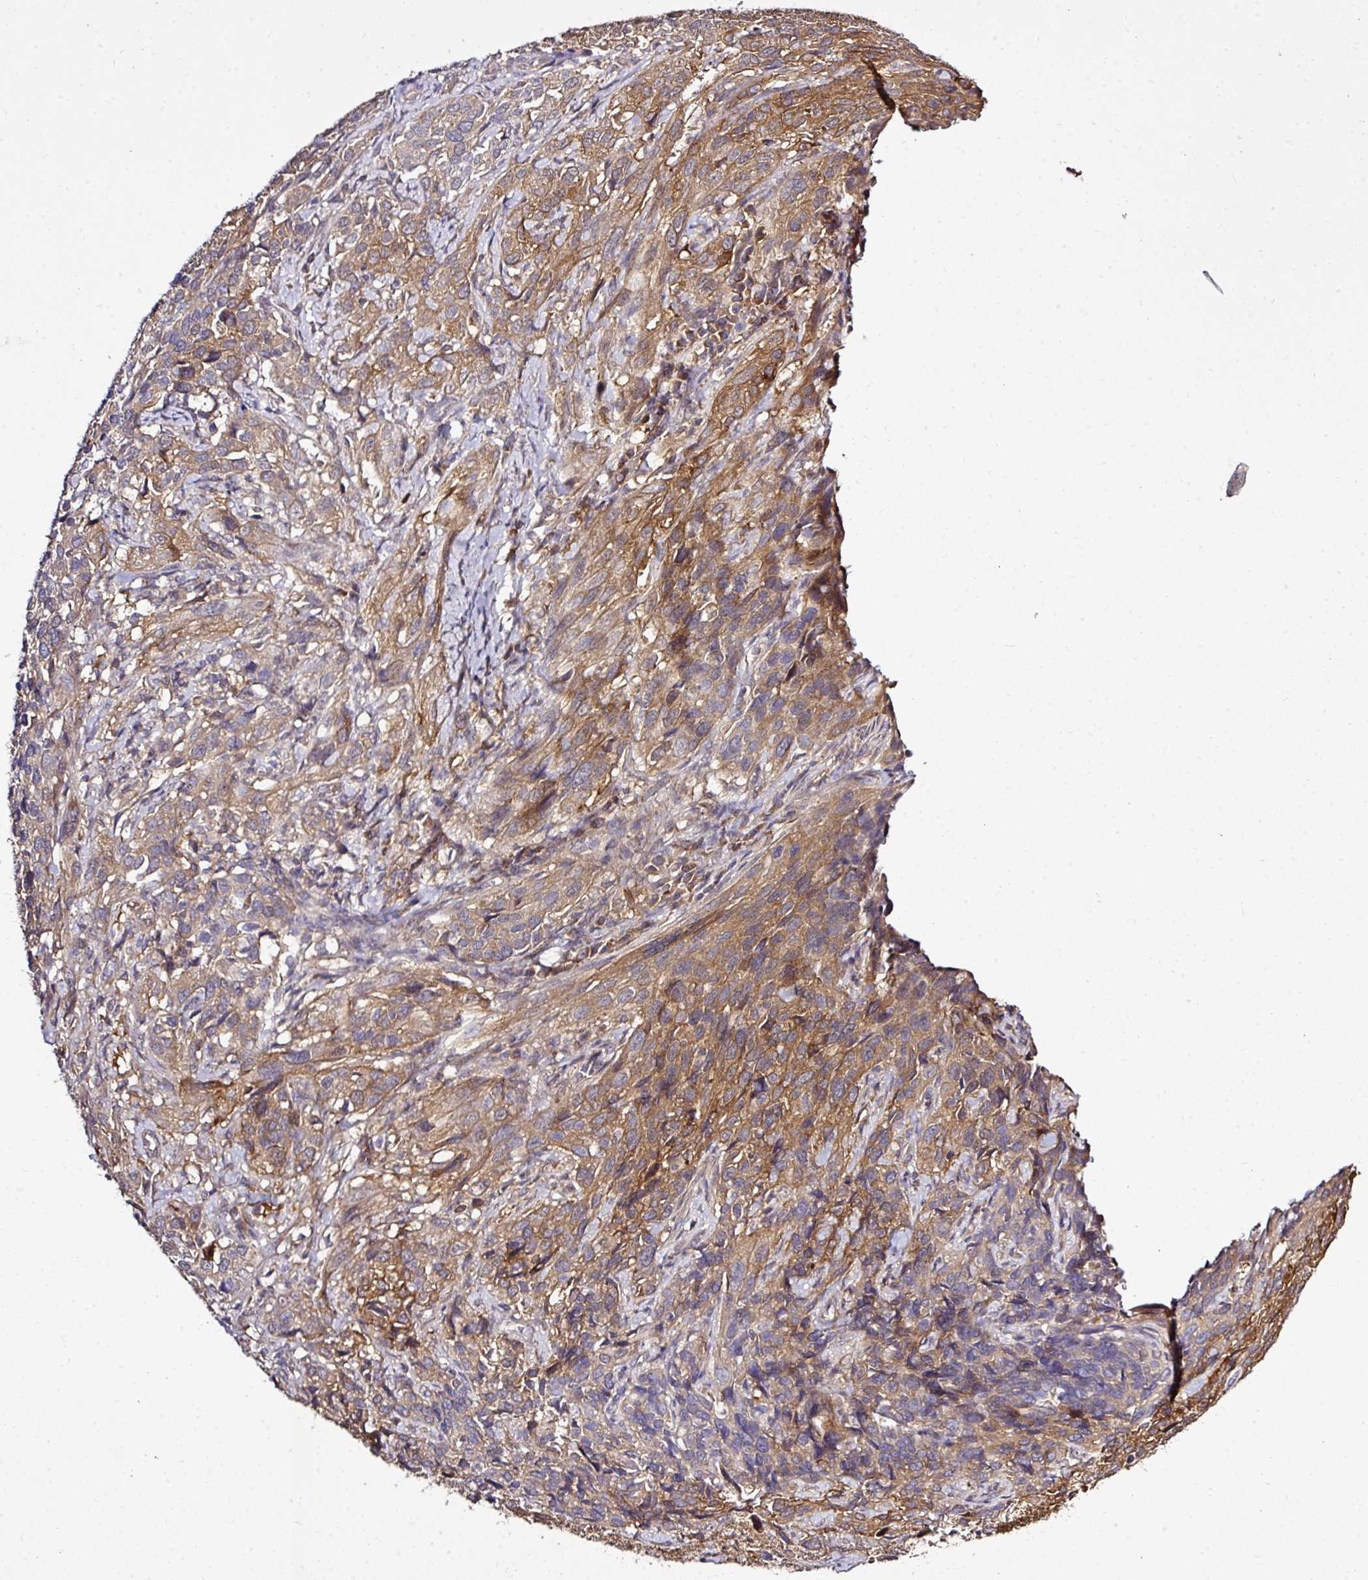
{"staining": {"intensity": "moderate", "quantity": "25%-75%", "location": "cytoplasmic/membranous"}, "tissue": "cervical cancer", "cell_type": "Tumor cells", "image_type": "cancer", "snomed": [{"axis": "morphology", "description": "Squamous cell carcinoma, NOS"}, {"axis": "topography", "description": "Cervix"}], "caption": "Immunohistochemical staining of cervical squamous cell carcinoma shows medium levels of moderate cytoplasmic/membranous positivity in approximately 25%-75% of tumor cells. (Stains: DAB in brown, nuclei in blue, Microscopy: brightfield microscopy at high magnification).", "gene": "TMEM107", "patient": {"sex": "female", "age": 51}}